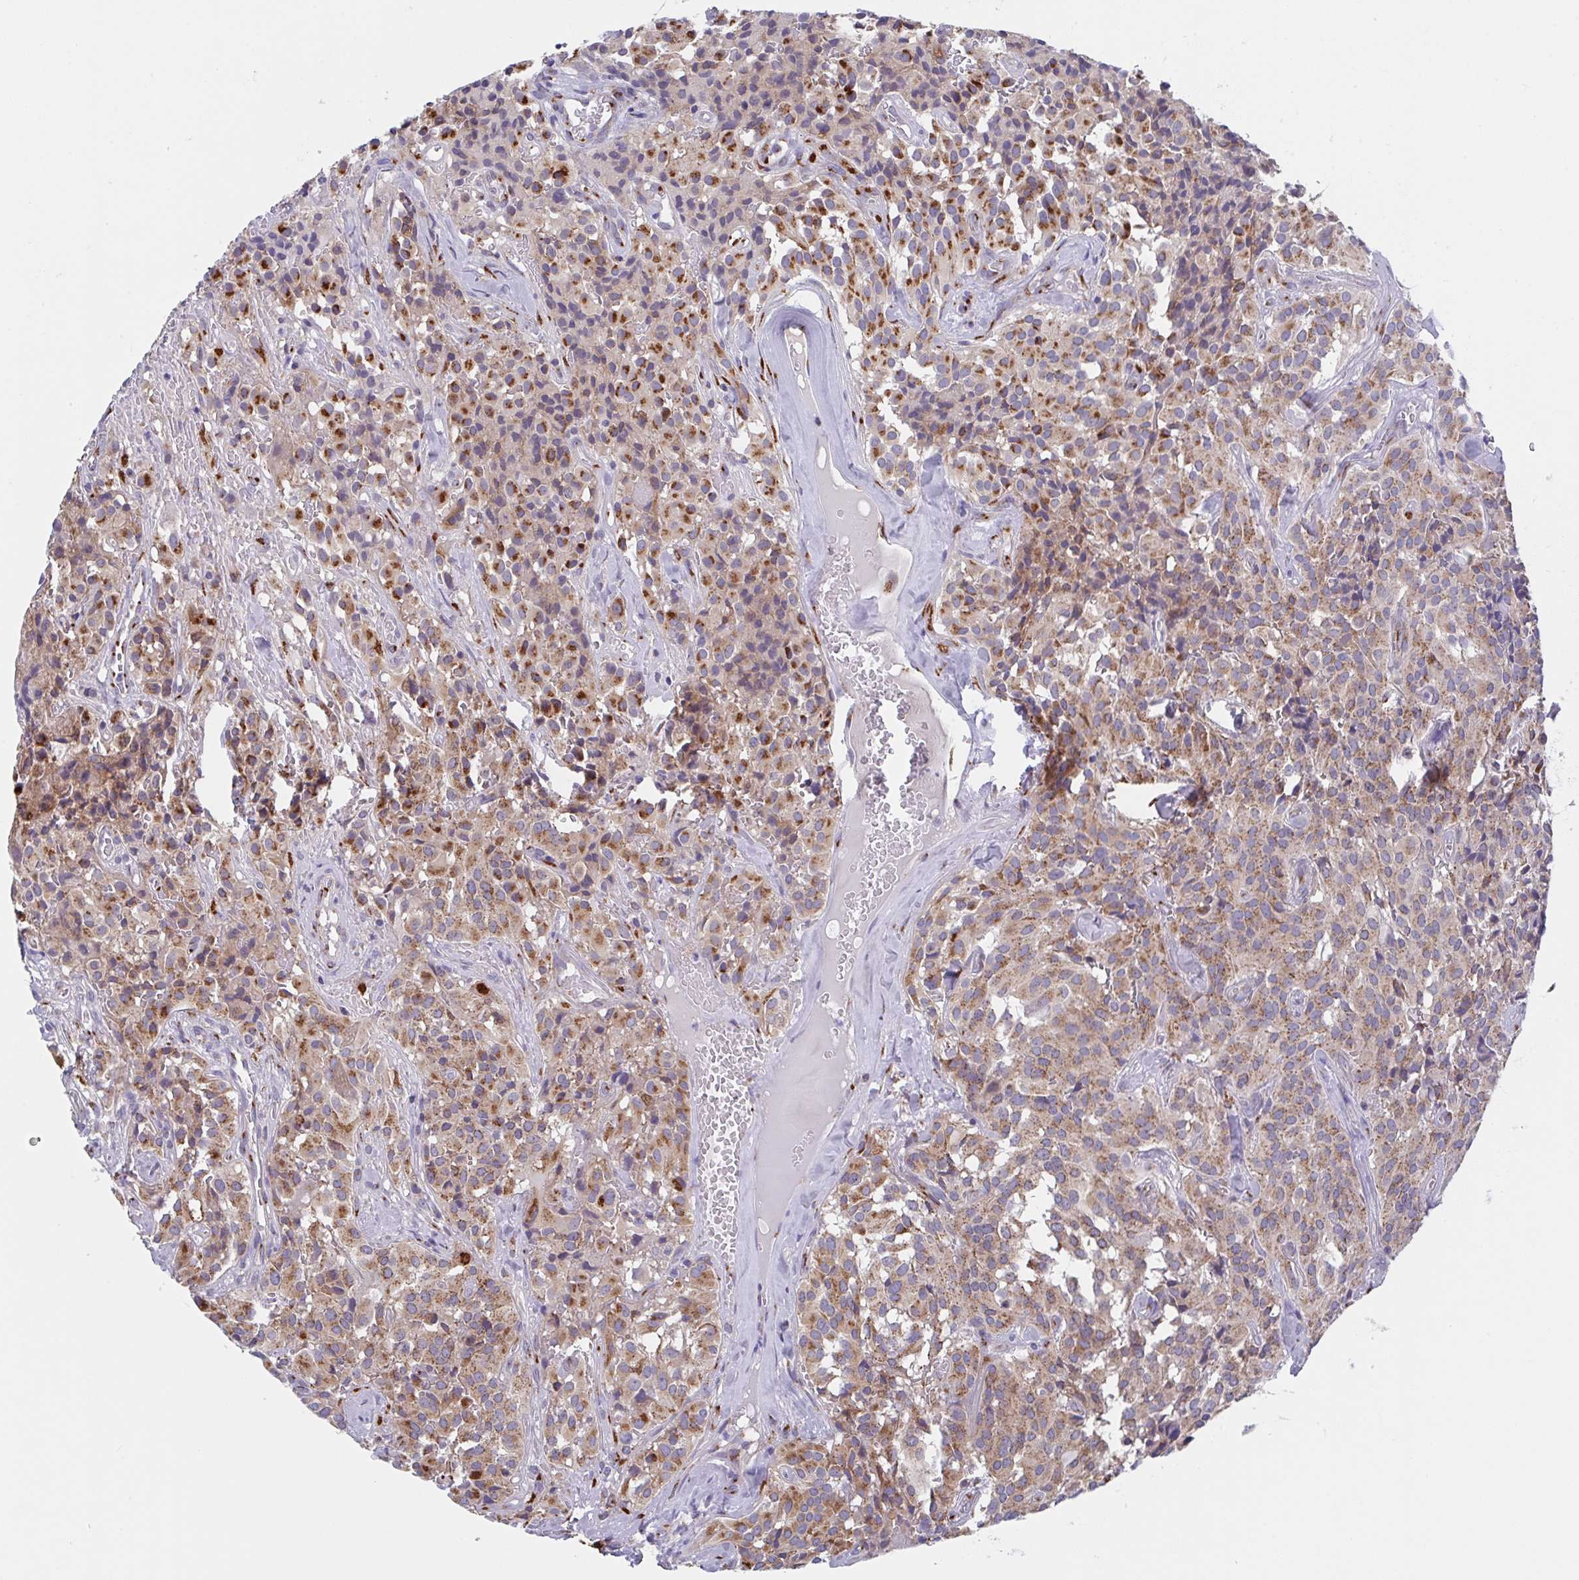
{"staining": {"intensity": "moderate", "quantity": ">75%", "location": "cytoplasmic/membranous"}, "tissue": "glioma", "cell_type": "Tumor cells", "image_type": "cancer", "snomed": [{"axis": "morphology", "description": "Glioma, malignant, Low grade"}, {"axis": "topography", "description": "Brain"}], "caption": "Human low-grade glioma (malignant) stained for a protein (brown) displays moderate cytoplasmic/membranous positive expression in approximately >75% of tumor cells.", "gene": "PROSER3", "patient": {"sex": "male", "age": 42}}